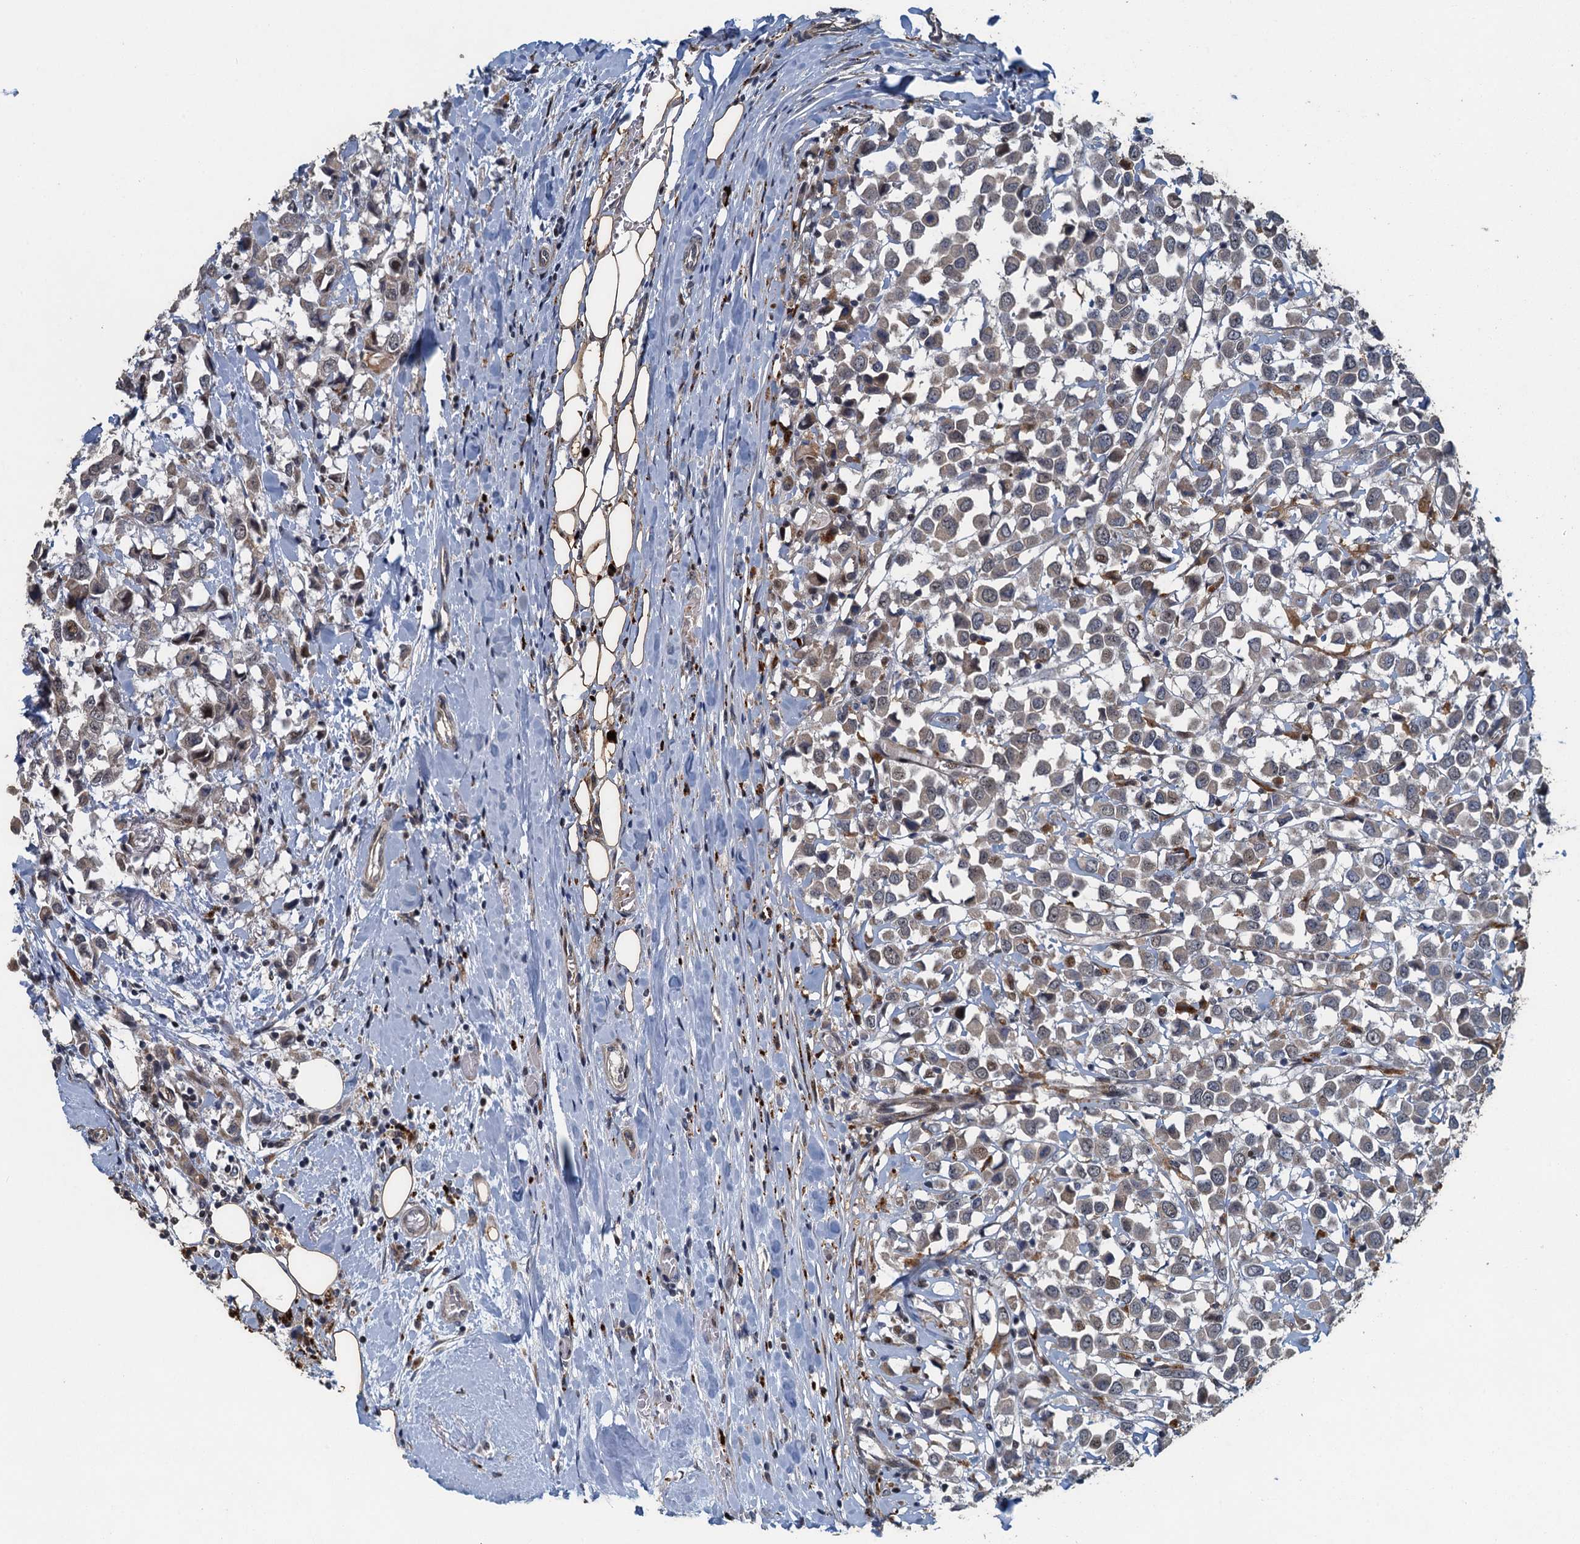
{"staining": {"intensity": "weak", "quantity": "25%-75%", "location": "cytoplasmic/membranous"}, "tissue": "breast cancer", "cell_type": "Tumor cells", "image_type": "cancer", "snomed": [{"axis": "morphology", "description": "Duct carcinoma"}, {"axis": "topography", "description": "Breast"}], "caption": "IHC photomicrograph of neoplastic tissue: human invasive ductal carcinoma (breast) stained using immunohistochemistry reveals low levels of weak protein expression localized specifically in the cytoplasmic/membranous of tumor cells, appearing as a cytoplasmic/membranous brown color.", "gene": "AGRN", "patient": {"sex": "female", "age": 61}}